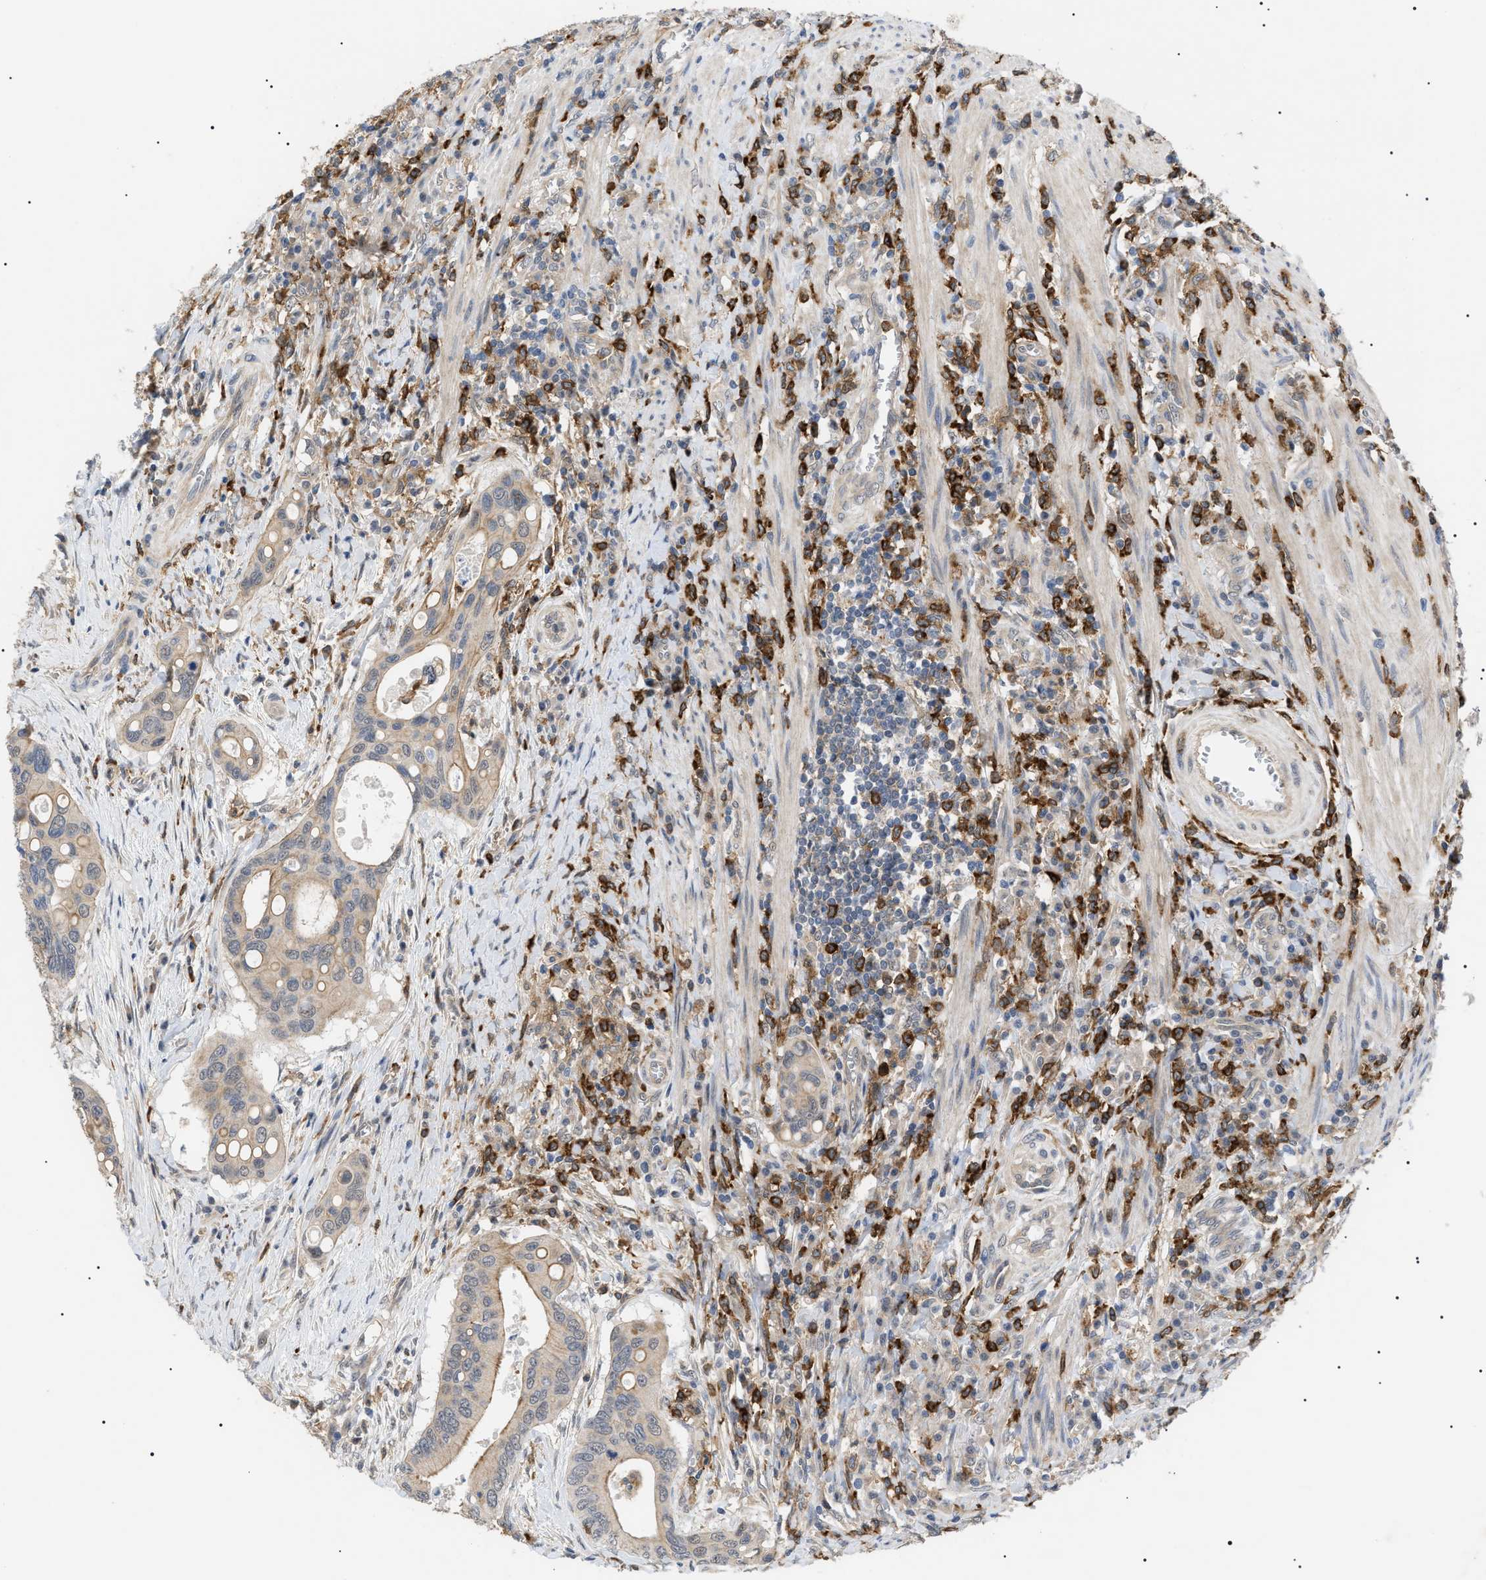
{"staining": {"intensity": "weak", "quantity": "<25%", "location": "cytoplasmic/membranous"}, "tissue": "colorectal cancer", "cell_type": "Tumor cells", "image_type": "cancer", "snomed": [{"axis": "morphology", "description": "Inflammation, NOS"}, {"axis": "morphology", "description": "Adenocarcinoma, NOS"}, {"axis": "topography", "description": "Colon"}], "caption": "Tumor cells are negative for brown protein staining in colorectal cancer.", "gene": "CD300A", "patient": {"sex": "male", "age": 72}}